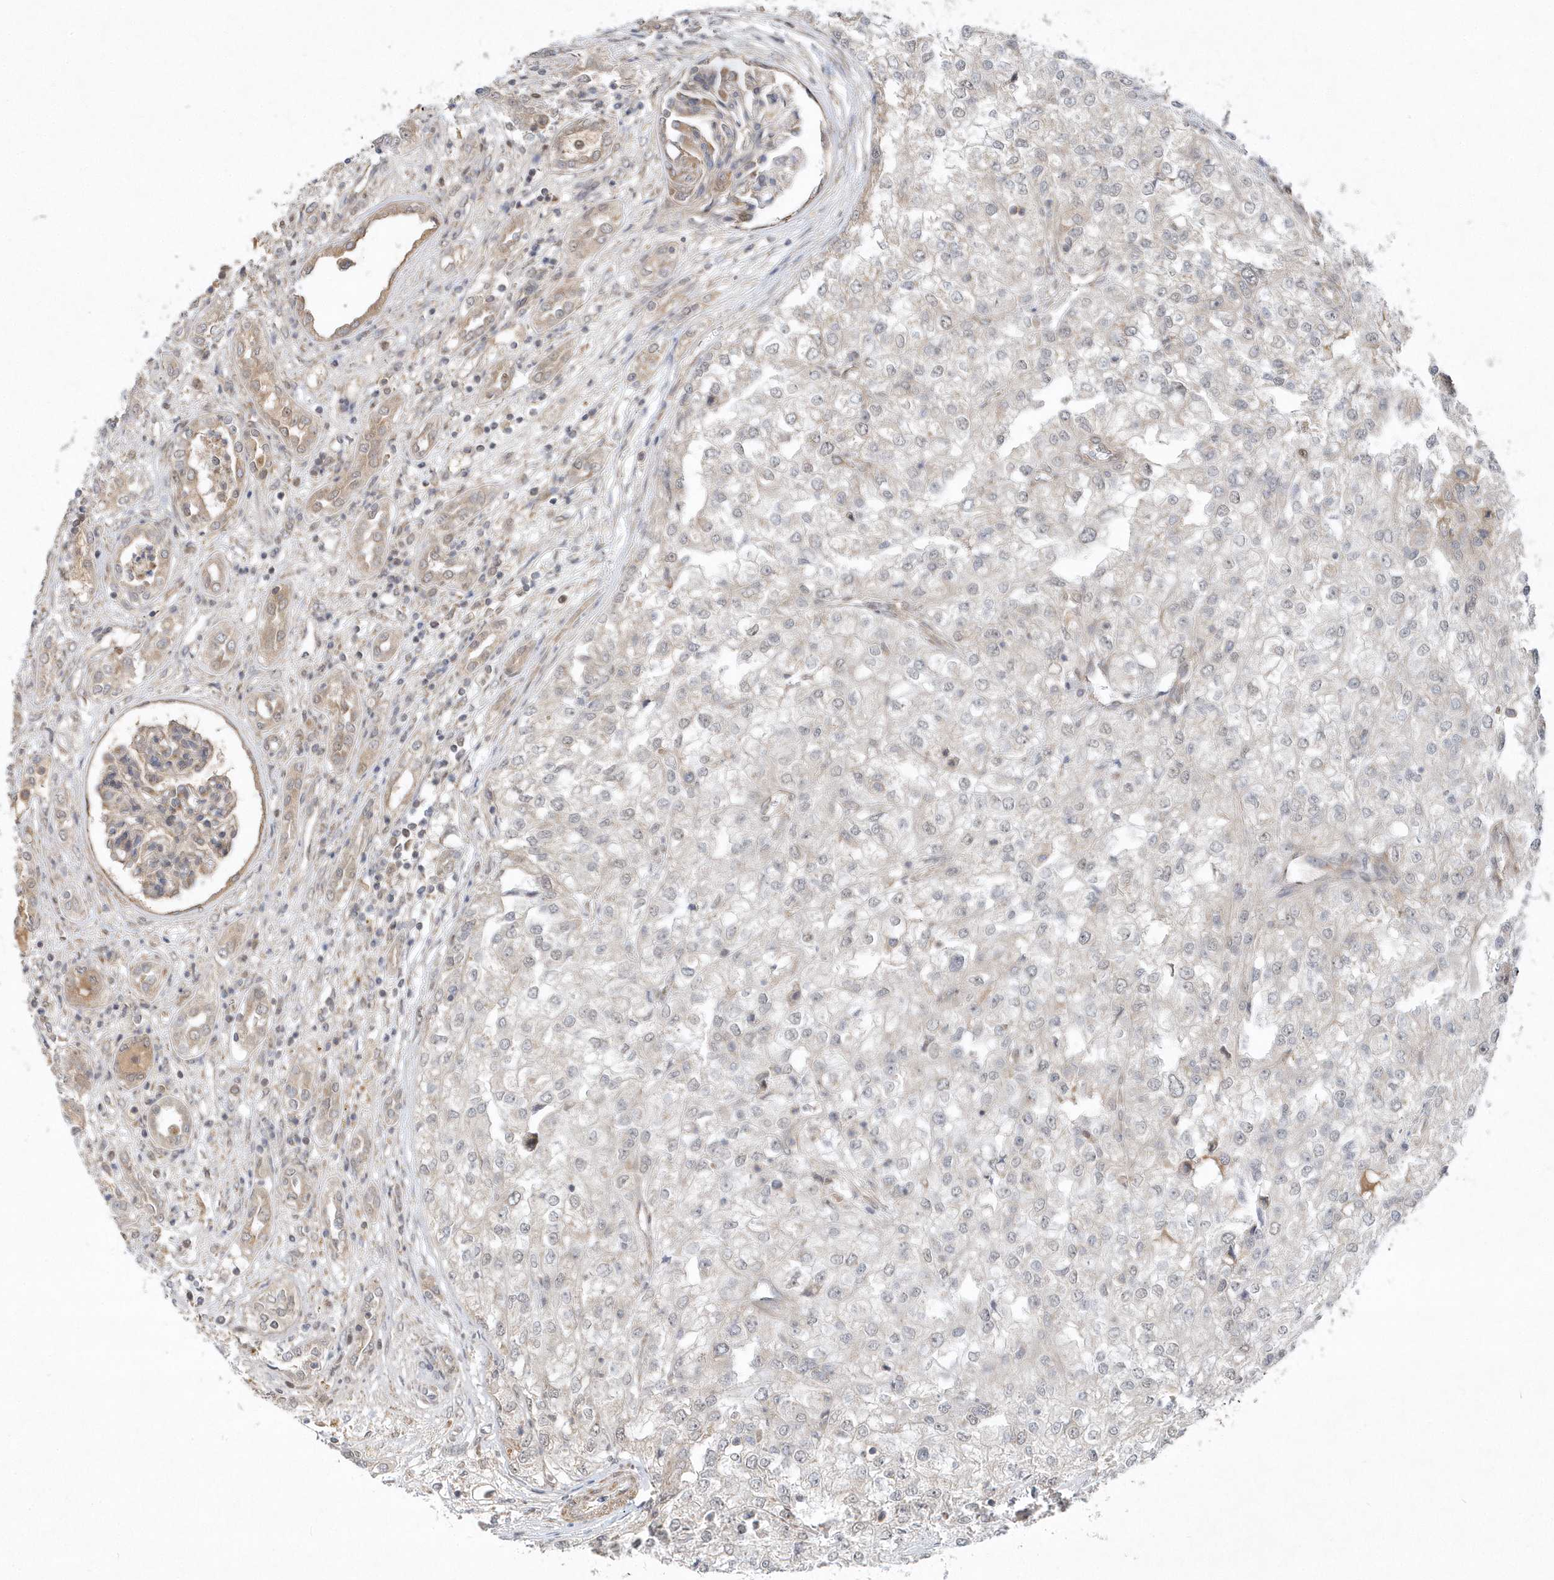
{"staining": {"intensity": "weak", "quantity": "<25%", "location": "nuclear"}, "tissue": "renal cancer", "cell_type": "Tumor cells", "image_type": "cancer", "snomed": [{"axis": "morphology", "description": "Adenocarcinoma, NOS"}, {"axis": "topography", "description": "Kidney"}], "caption": "The histopathology image demonstrates no significant expression in tumor cells of renal adenocarcinoma. (Stains: DAB immunohistochemistry (IHC) with hematoxylin counter stain, Microscopy: brightfield microscopy at high magnification).", "gene": "MXI1", "patient": {"sex": "female", "age": 54}}